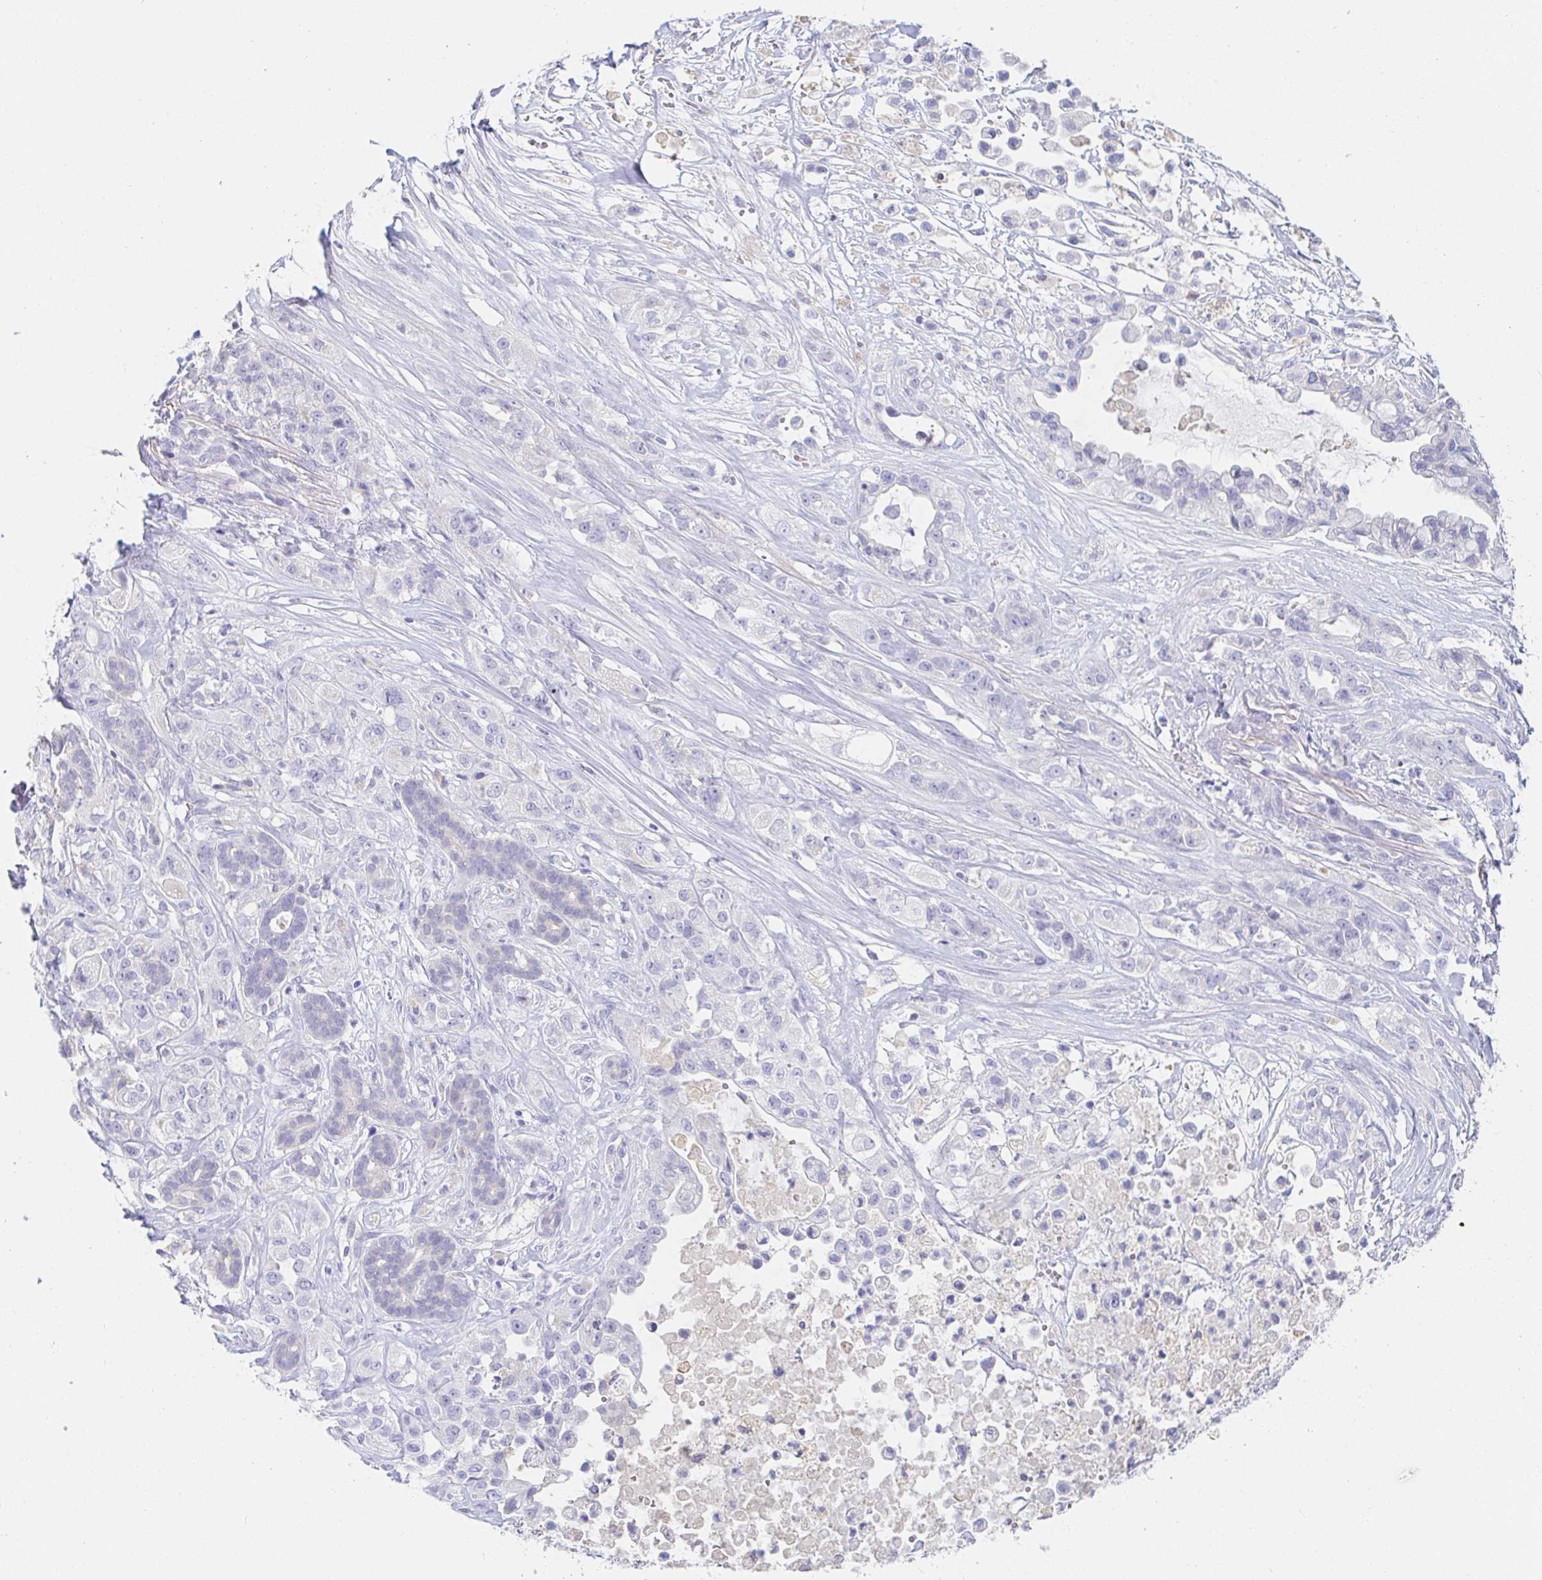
{"staining": {"intensity": "negative", "quantity": "none", "location": "none"}, "tissue": "pancreatic cancer", "cell_type": "Tumor cells", "image_type": "cancer", "snomed": [{"axis": "morphology", "description": "Adenocarcinoma, NOS"}, {"axis": "topography", "description": "Pancreas"}], "caption": "DAB immunohistochemical staining of adenocarcinoma (pancreatic) exhibits no significant expression in tumor cells. (DAB (3,3'-diaminobenzidine) immunohistochemistry (IHC) with hematoxylin counter stain).", "gene": "PDE6B", "patient": {"sex": "male", "age": 44}}